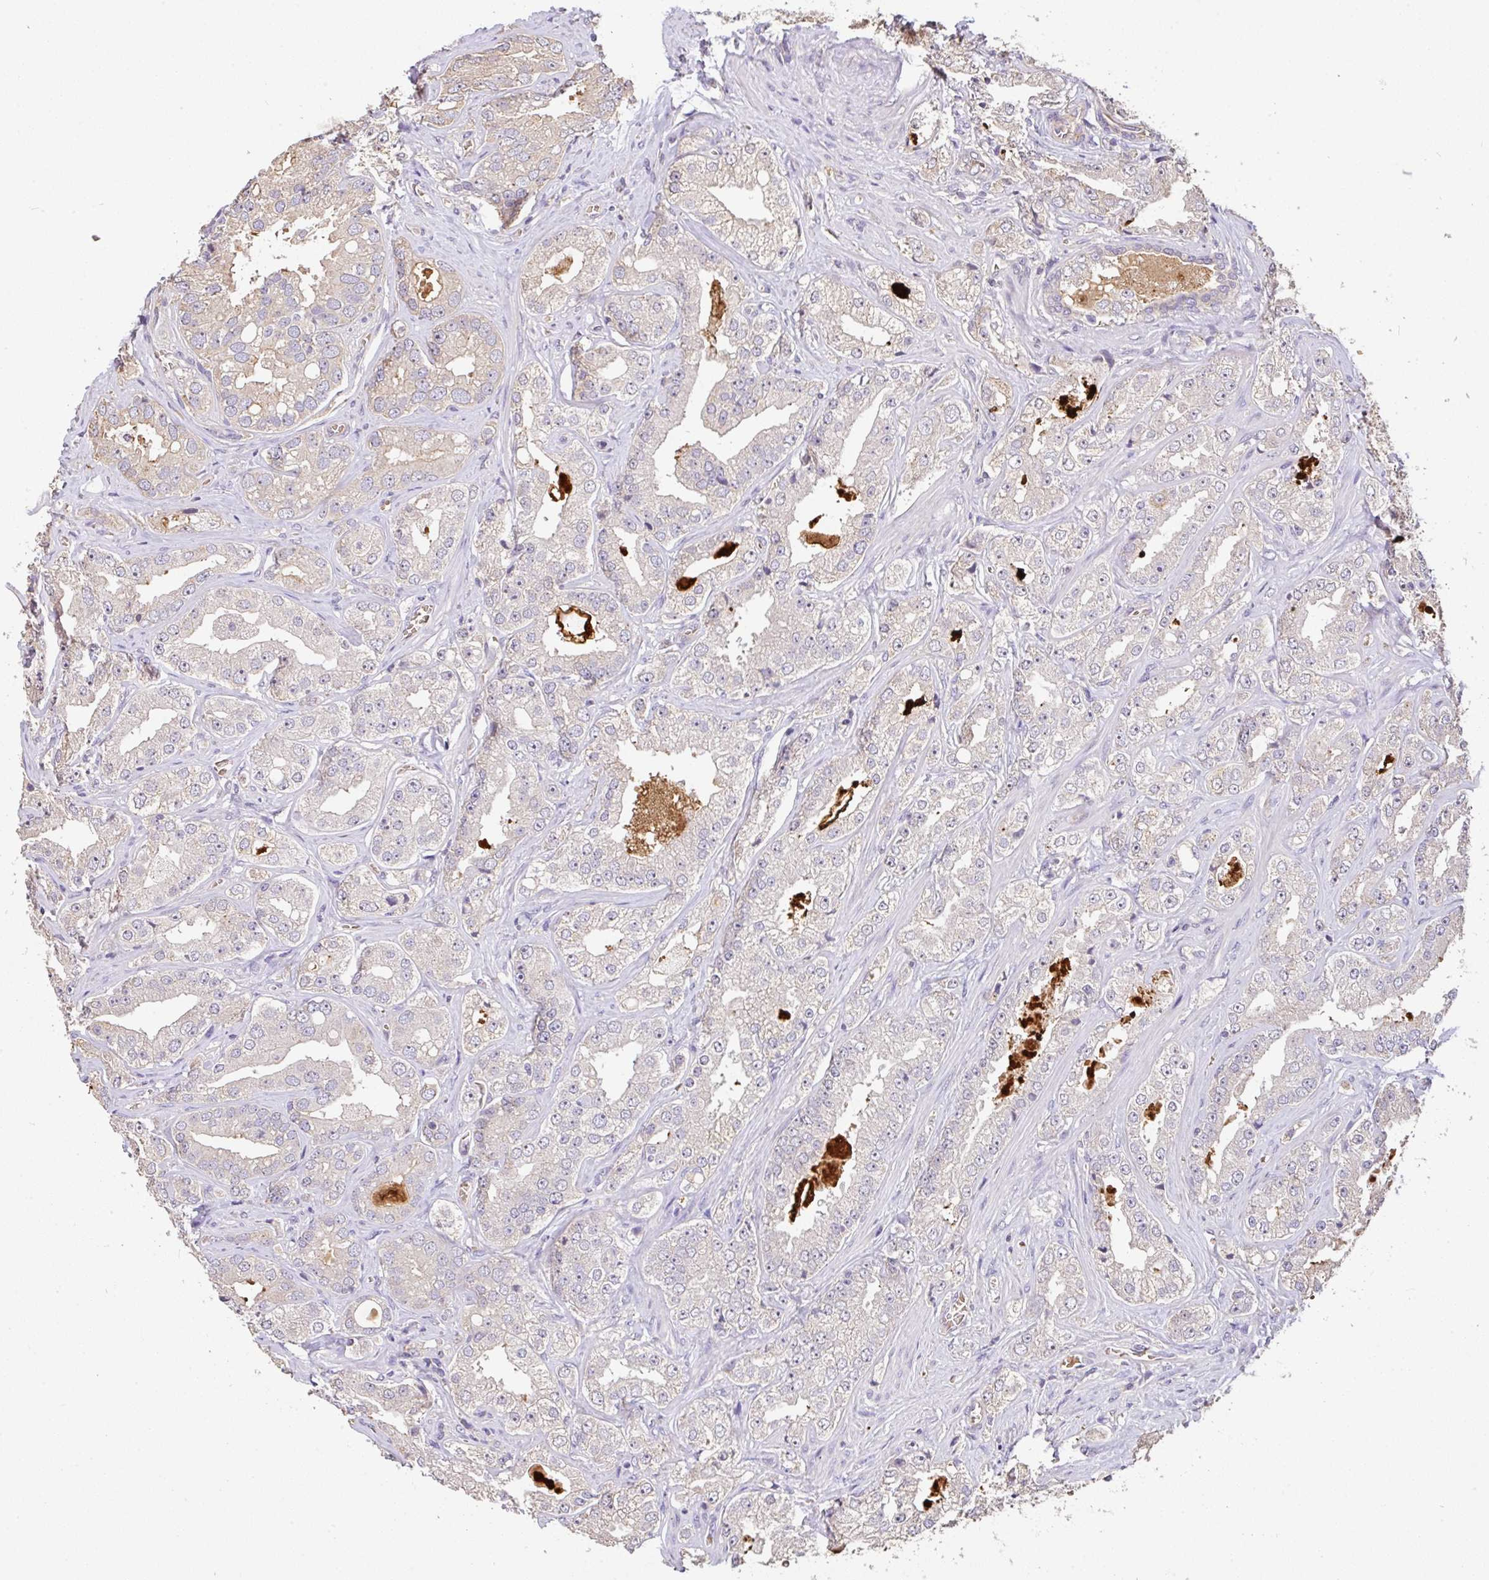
{"staining": {"intensity": "negative", "quantity": "none", "location": "none"}, "tissue": "prostate cancer", "cell_type": "Tumor cells", "image_type": "cancer", "snomed": [{"axis": "morphology", "description": "Adenocarcinoma, High grade"}, {"axis": "topography", "description": "Prostate"}], "caption": "A photomicrograph of human high-grade adenocarcinoma (prostate) is negative for staining in tumor cells. Nuclei are stained in blue.", "gene": "C1QTNF9B", "patient": {"sex": "male", "age": 67}}